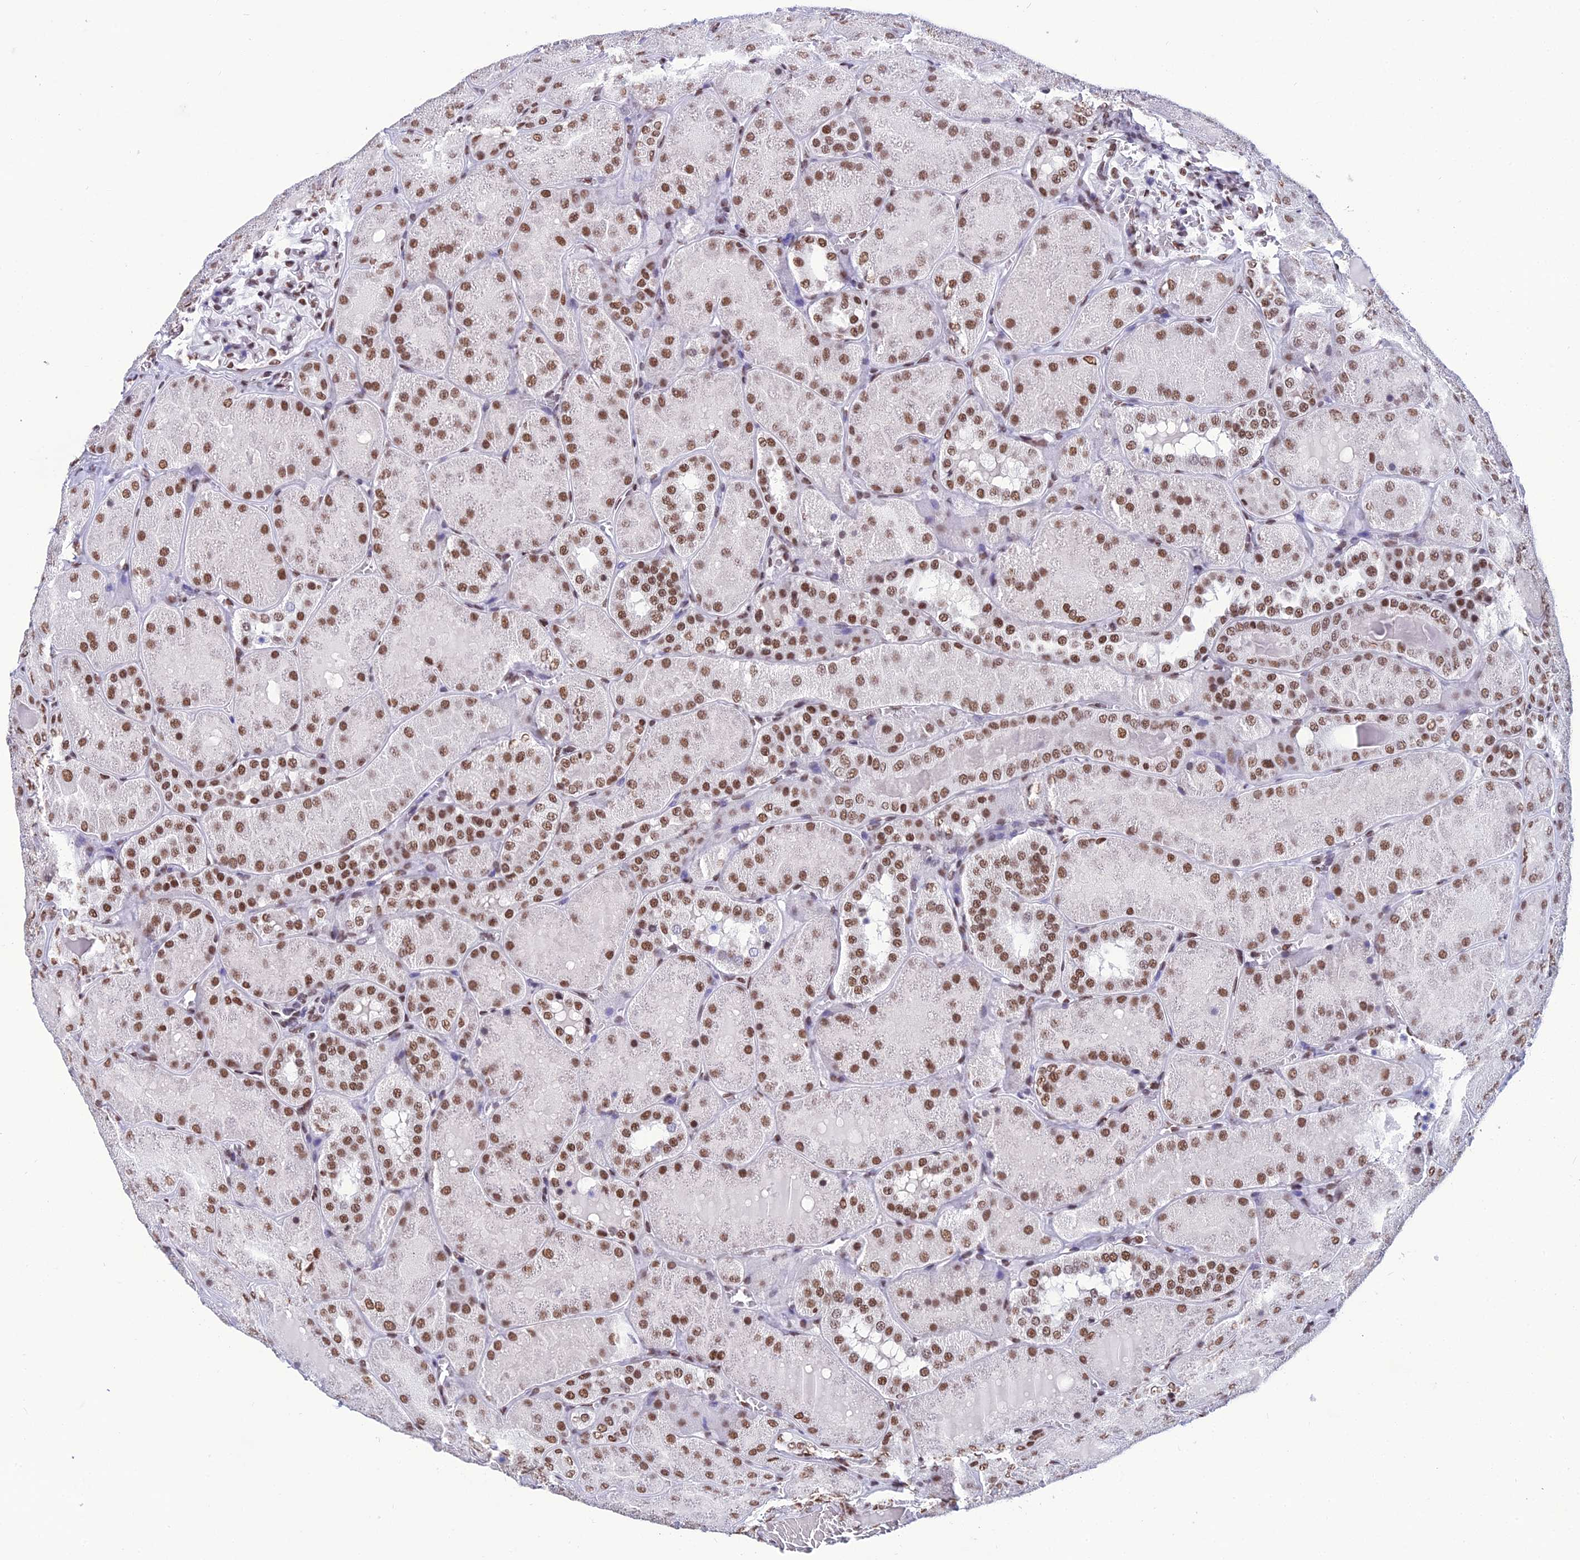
{"staining": {"intensity": "moderate", "quantity": ">75%", "location": "nuclear"}, "tissue": "kidney", "cell_type": "Cells in glomeruli", "image_type": "normal", "snomed": [{"axis": "morphology", "description": "Normal tissue, NOS"}, {"axis": "topography", "description": "Kidney"}], "caption": "Immunohistochemistry (IHC) photomicrograph of normal kidney: kidney stained using immunohistochemistry (IHC) exhibits medium levels of moderate protein expression localized specifically in the nuclear of cells in glomeruli, appearing as a nuclear brown color.", "gene": "PRAMEF12", "patient": {"sex": "male", "age": 28}}